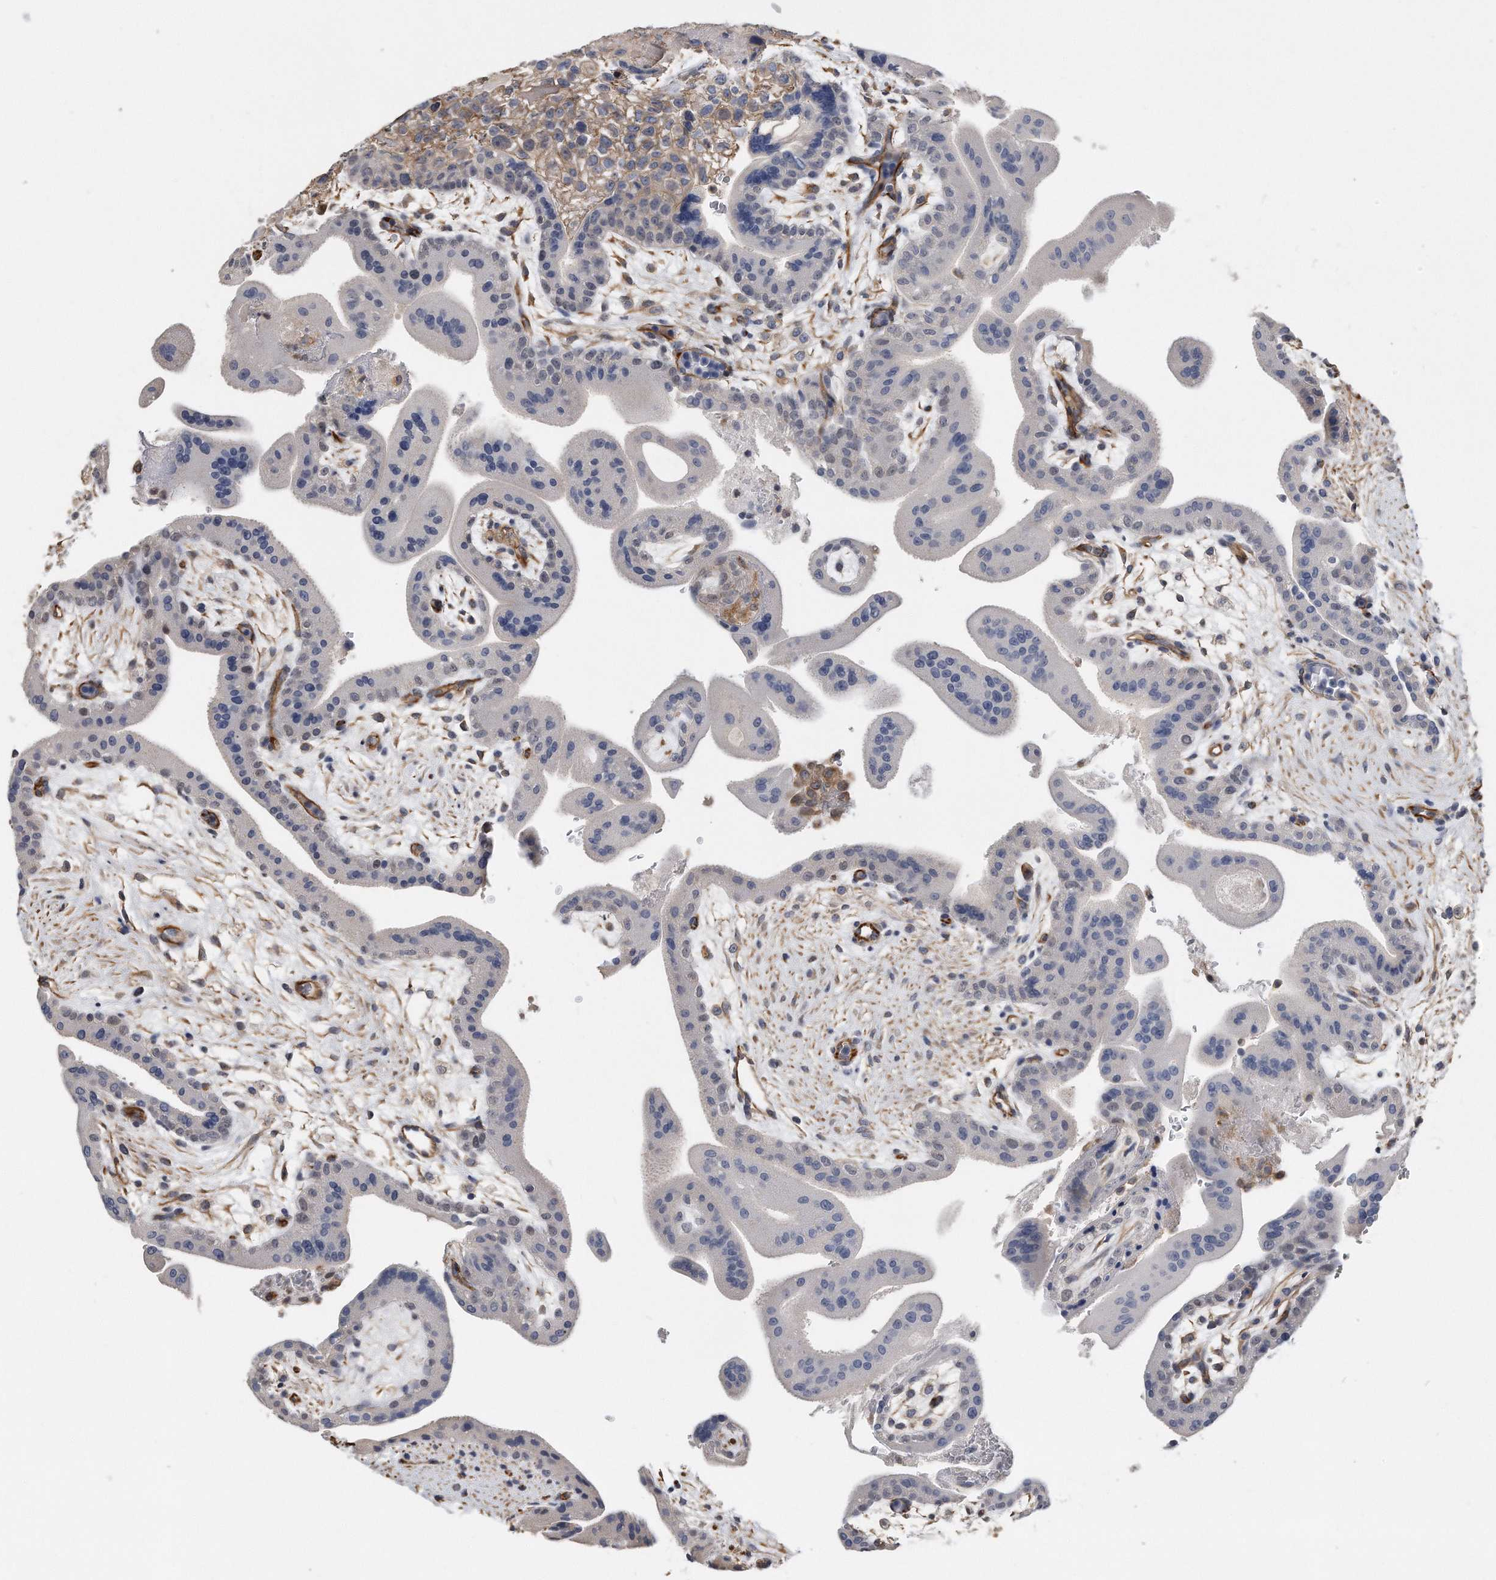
{"staining": {"intensity": "moderate", "quantity": "25%-75%", "location": "cytoplasmic/membranous"}, "tissue": "placenta", "cell_type": "Decidual cells", "image_type": "normal", "snomed": [{"axis": "morphology", "description": "Normal tissue, NOS"}, {"axis": "topography", "description": "Placenta"}], "caption": "Benign placenta demonstrates moderate cytoplasmic/membranous positivity in approximately 25%-75% of decidual cells, visualized by immunohistochemistry. (DAB (3,3'-diaminobenzidine) IHC, brown staining for protein, blue staining for nuclei).", "gene": "GPC1", "patient": {"sex": "female", "age": 35}}